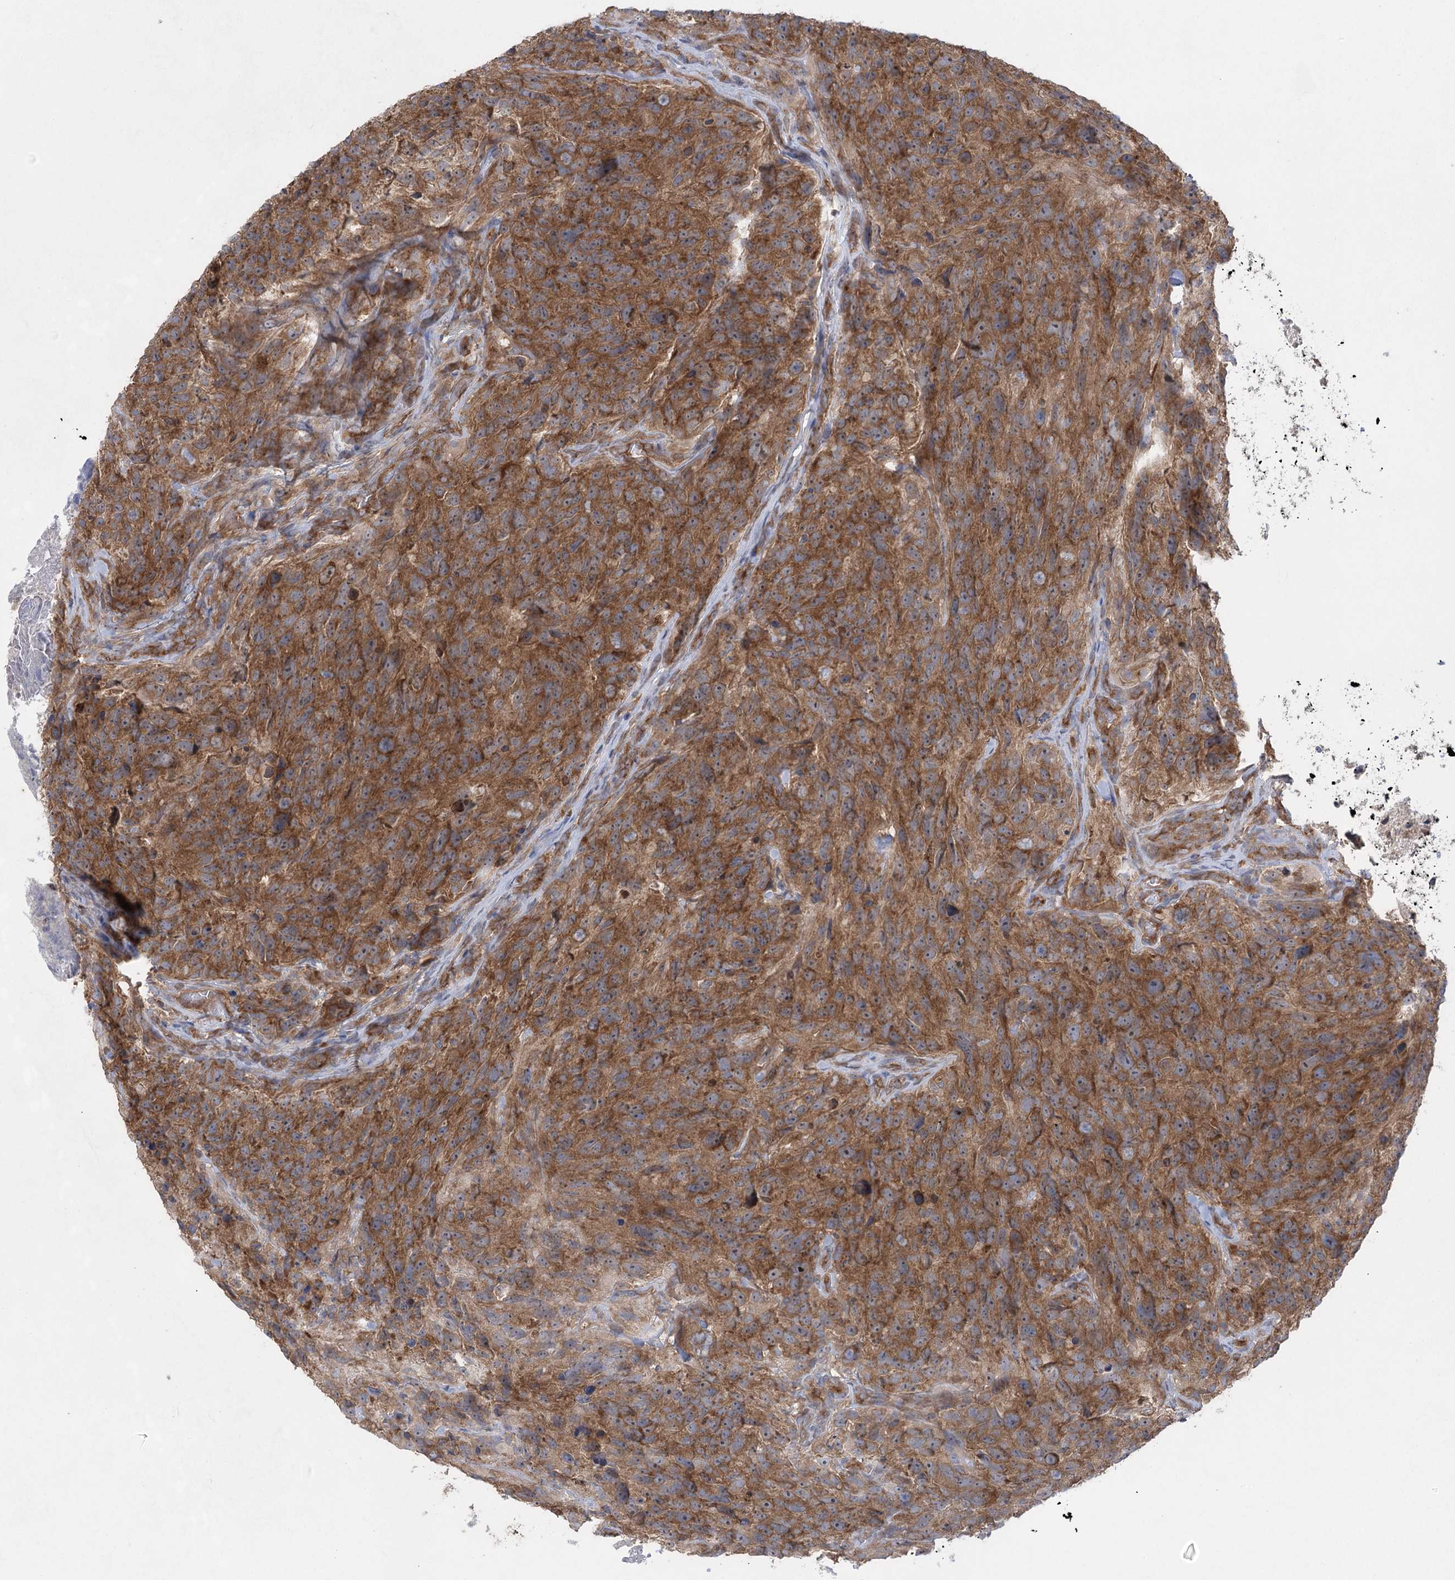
{"staining": {"intensity": "moderate", "quantity": ">75%", "location": "cytoplasmic/membranous"}, "tissue": "glioma", "cell_type": "Tumor cells", "image_type": "cancer", "snomed": [{"axis": "morphology", "description": "Glioma, malignant, High grade"}, {"axis": "topography", "description": "Brain"}], "caption": "A histopathology image showing moderate cytoplasmic/membranous staining in approximately >75% of tumor cells in glioma, as visualized by brown immunohistochemical staining.", "gene": "EIF3A", "patient": {"sex": "male", "age": 69}}